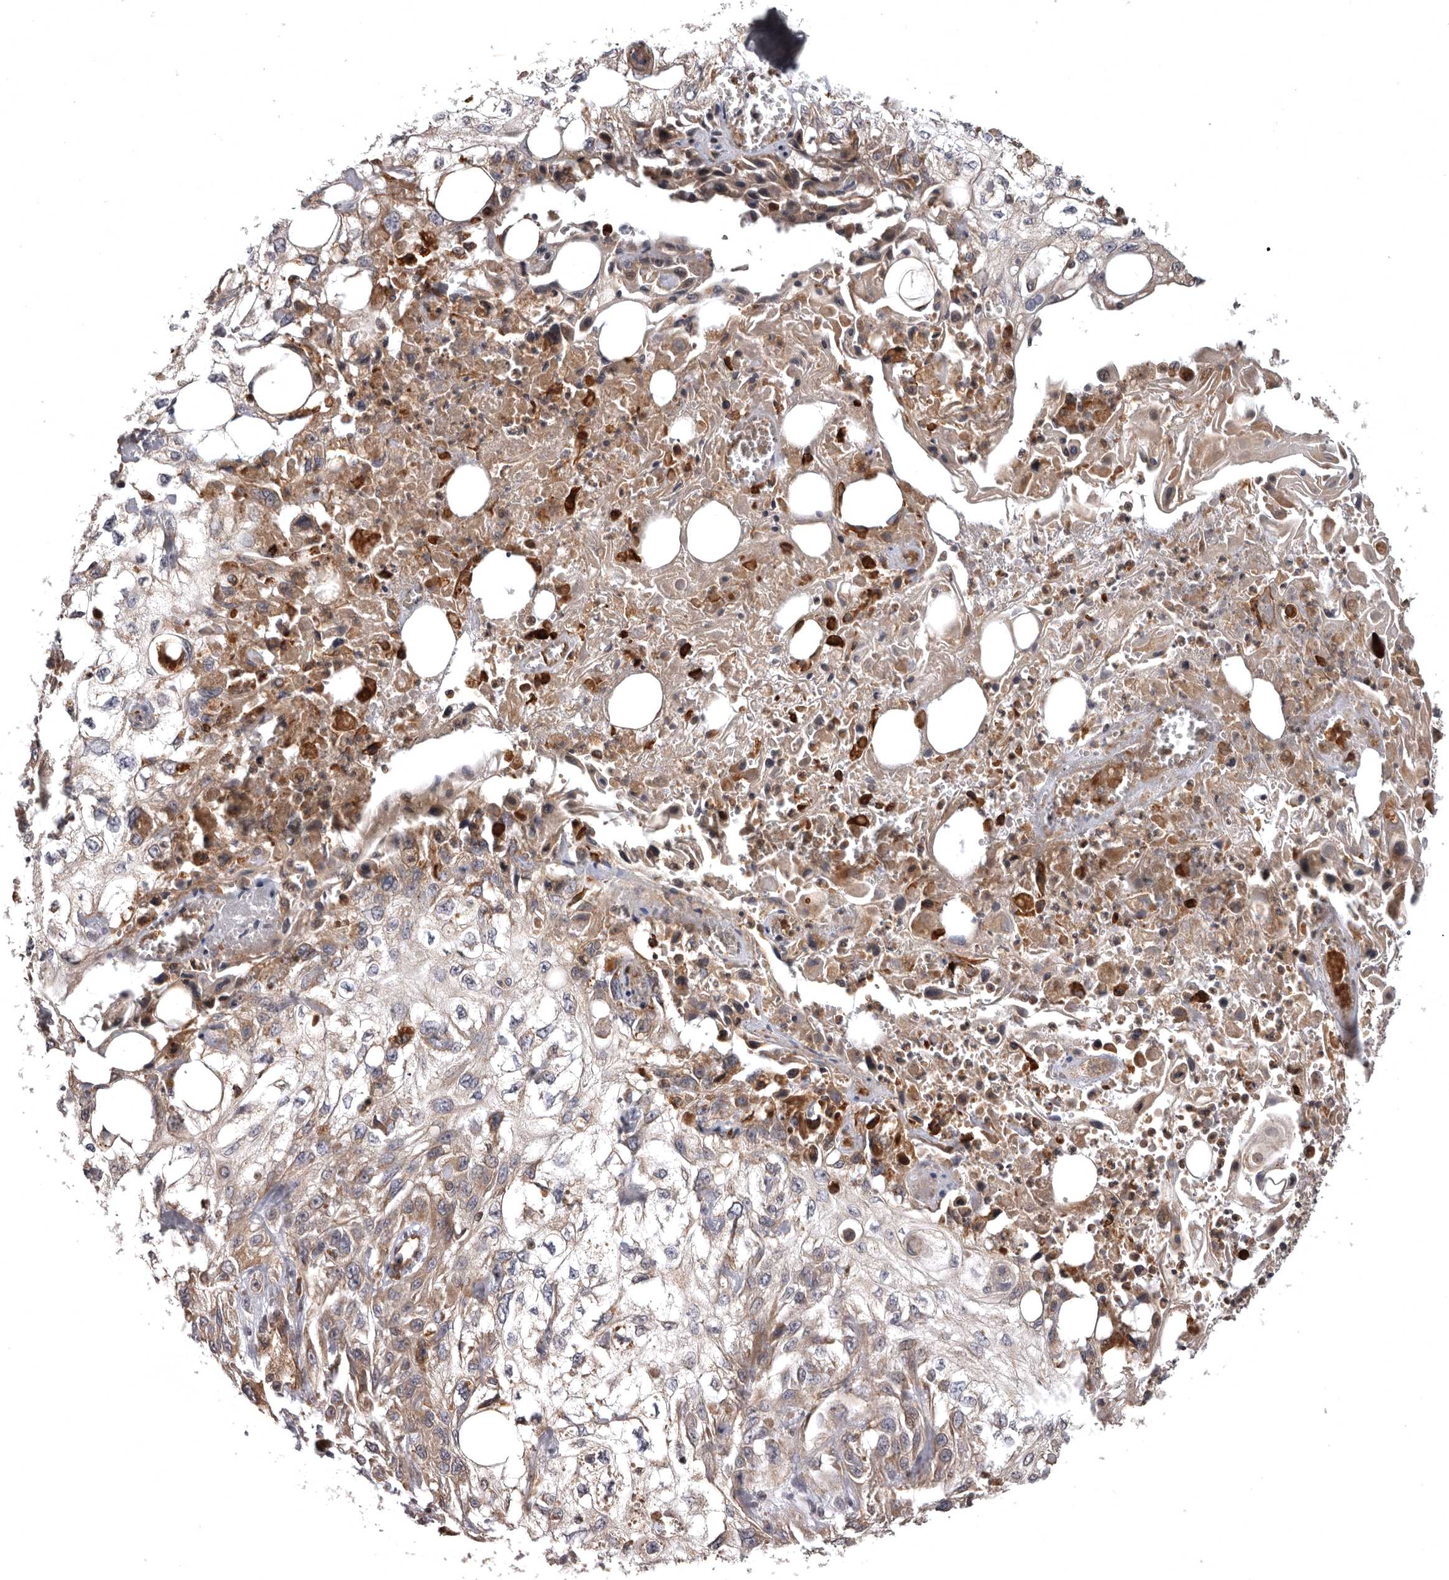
{"staining": {"intensity": "weak", "quantity": ">75%", "location": "cytoplasmic/membranous"}, "tissue": "skin cancer", "cell_type": "Tumor cells", "image_type": "cancer", "snomed": [{"axis": "morphology", "description": "Squamous cell carcinoma, NOS"}, {"axis": "topography", "description": "Skin"}], "caption": "A histopathology image showing weak cytoplasmic/membranous staining in about >75% of tumor cells in skin squamous cell carcinoma, as visualized by brown immunohistochemical staining.", "gene": "ADCY2", "patient": {"sex": "male", "age": 75}}